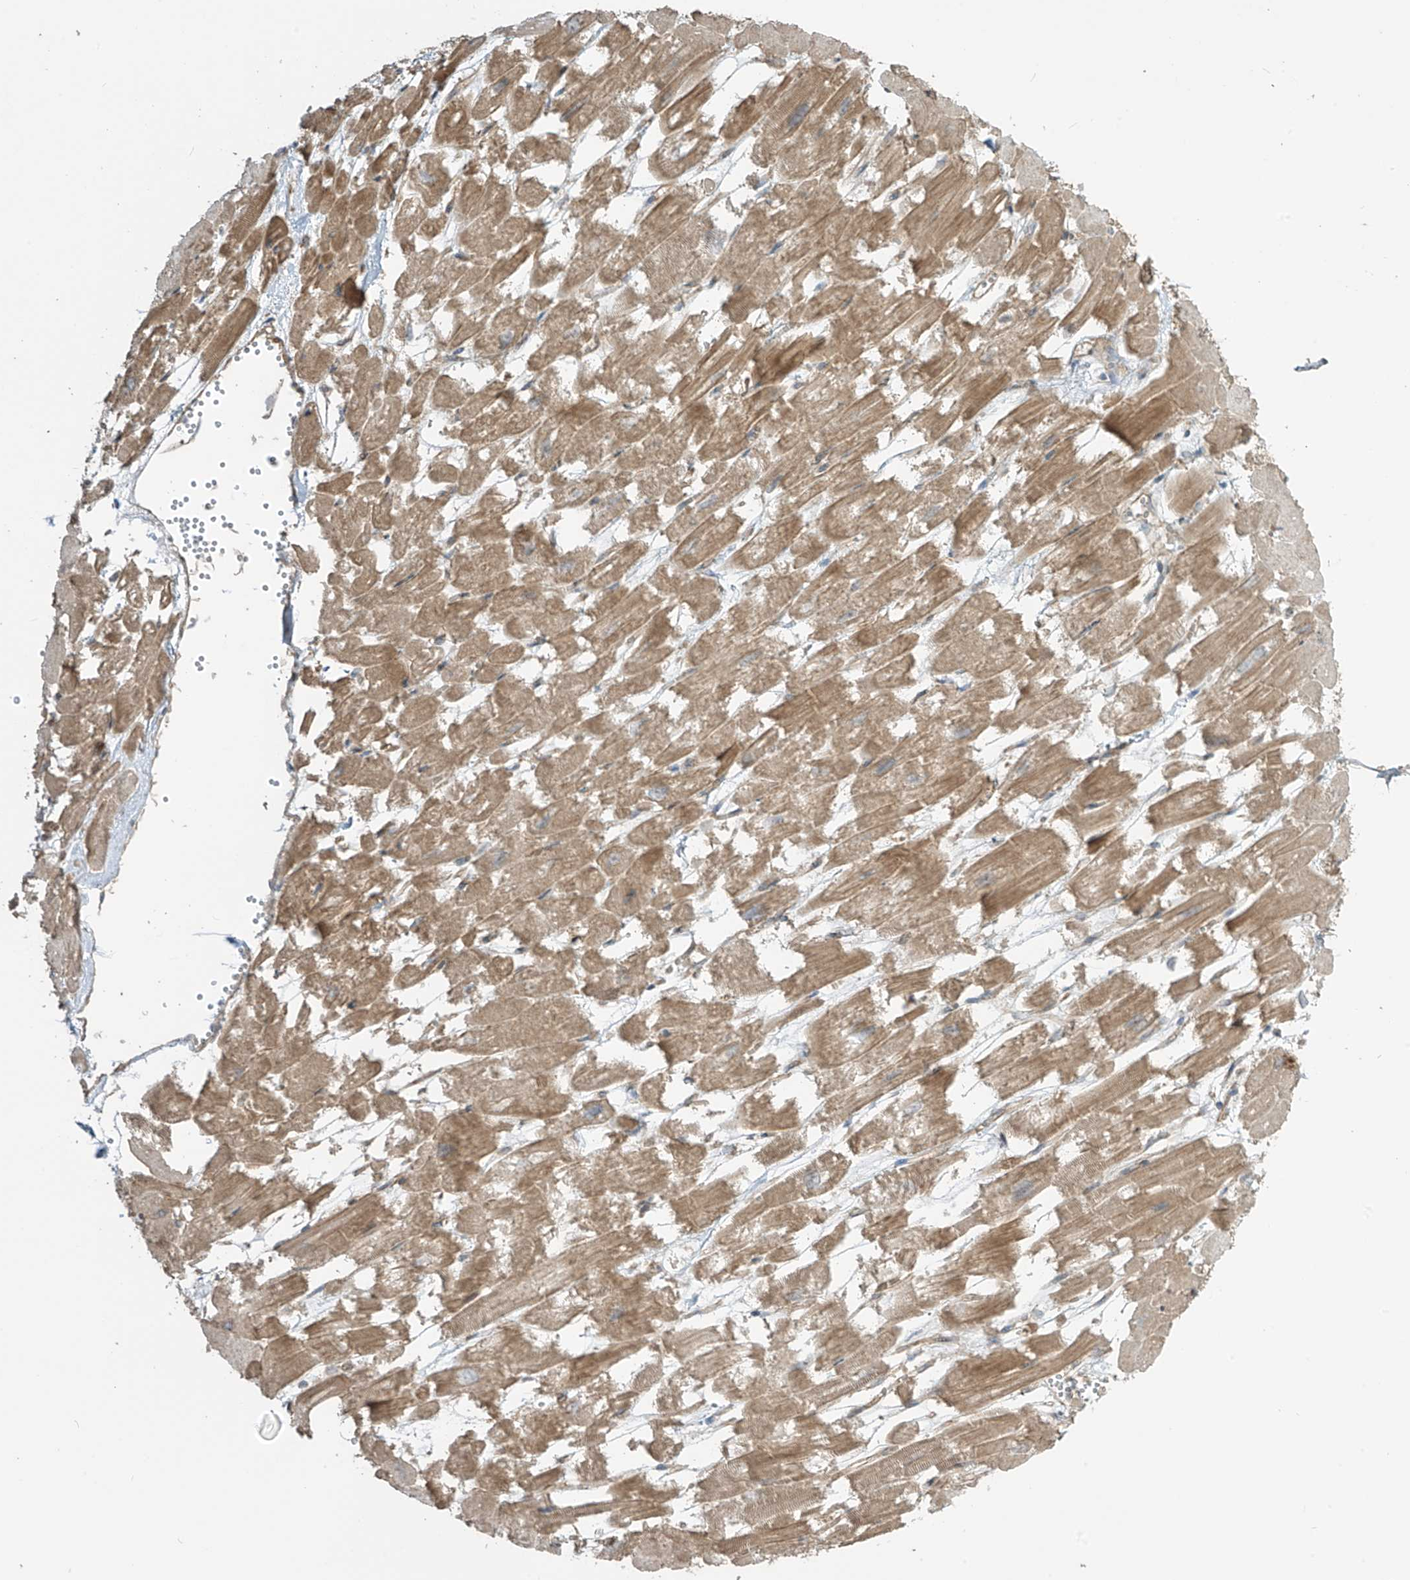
{"staining": {"intensity": "moderate", "quantity": ">75%", "location": "cytoplasmic/membranous"}, "tissue": "heart muscle", "cell_type": "Cardiomyocytes", "image_type": "normal", "snomed": [{"axis": "morphology", "description": "Normal tissue, NOS"}, {"axis": "topography", "description": "Heart"}], "caption": "IHC micrograph of benign heart muscle stained for a protein (brown), which demonstrates medium levels of moderate cytoplasmic/membranous staining in about >75% of cardiomyocytes.", "gene": "ENTR1", "patient": {"sex": "male", "age": 54}}